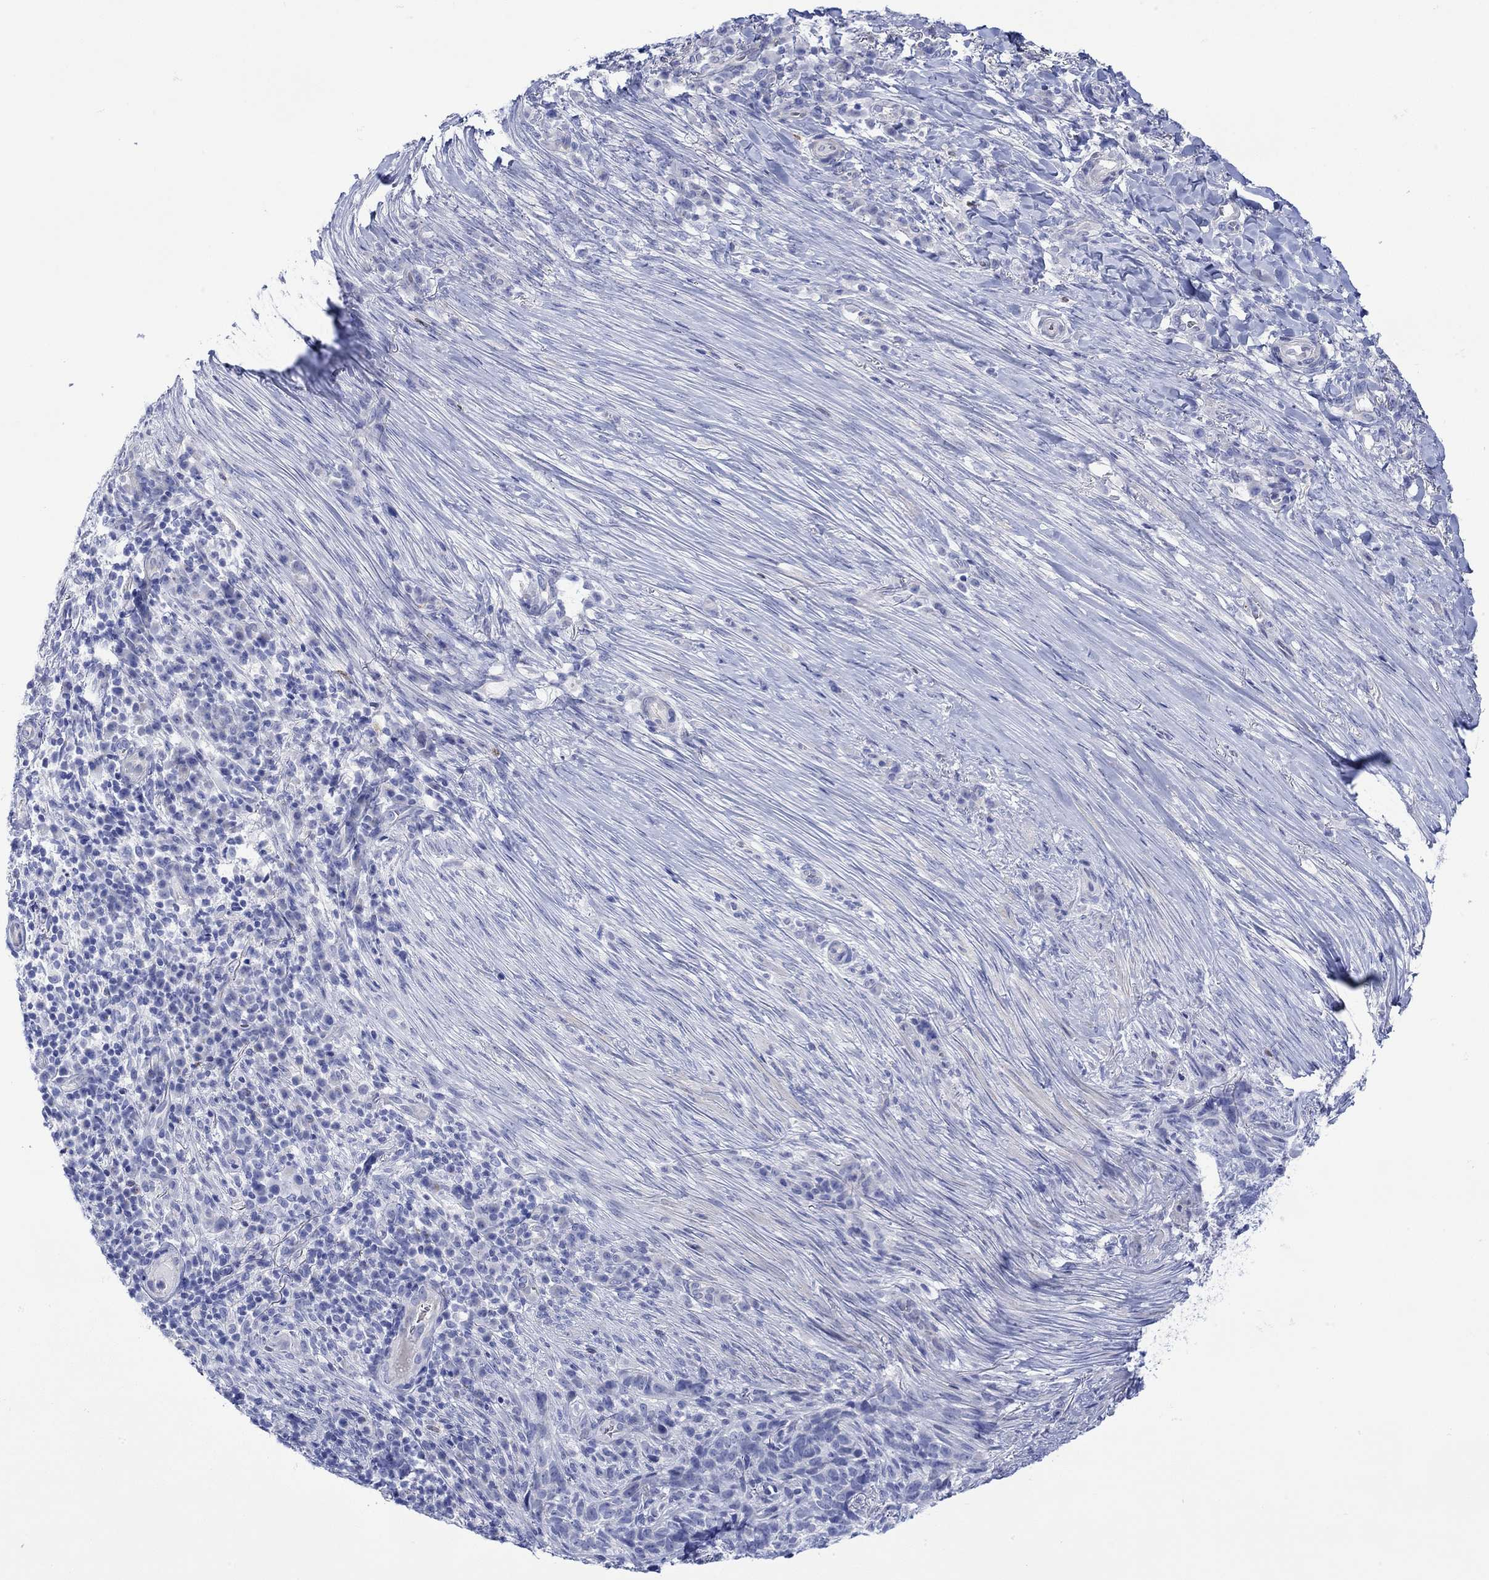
{"staining": {"intensity": "negative", "quantity": "none", "location": "none"}, "tissue": "skin cancer", "cell_type": "Tumor cells", "image_type": "cancer", "snomed": [{"axis": "morphology", "description": "Basal cell carcinoma"}, {"axis": "topography", "description": "Skin"}], "caption": "Immunohistochemical staining of human skin basal cell carcinoma shows no significant positivity in tumor cells.", "gene": "ANKMY1", "patient": {"sex": "female", "age": 69}}